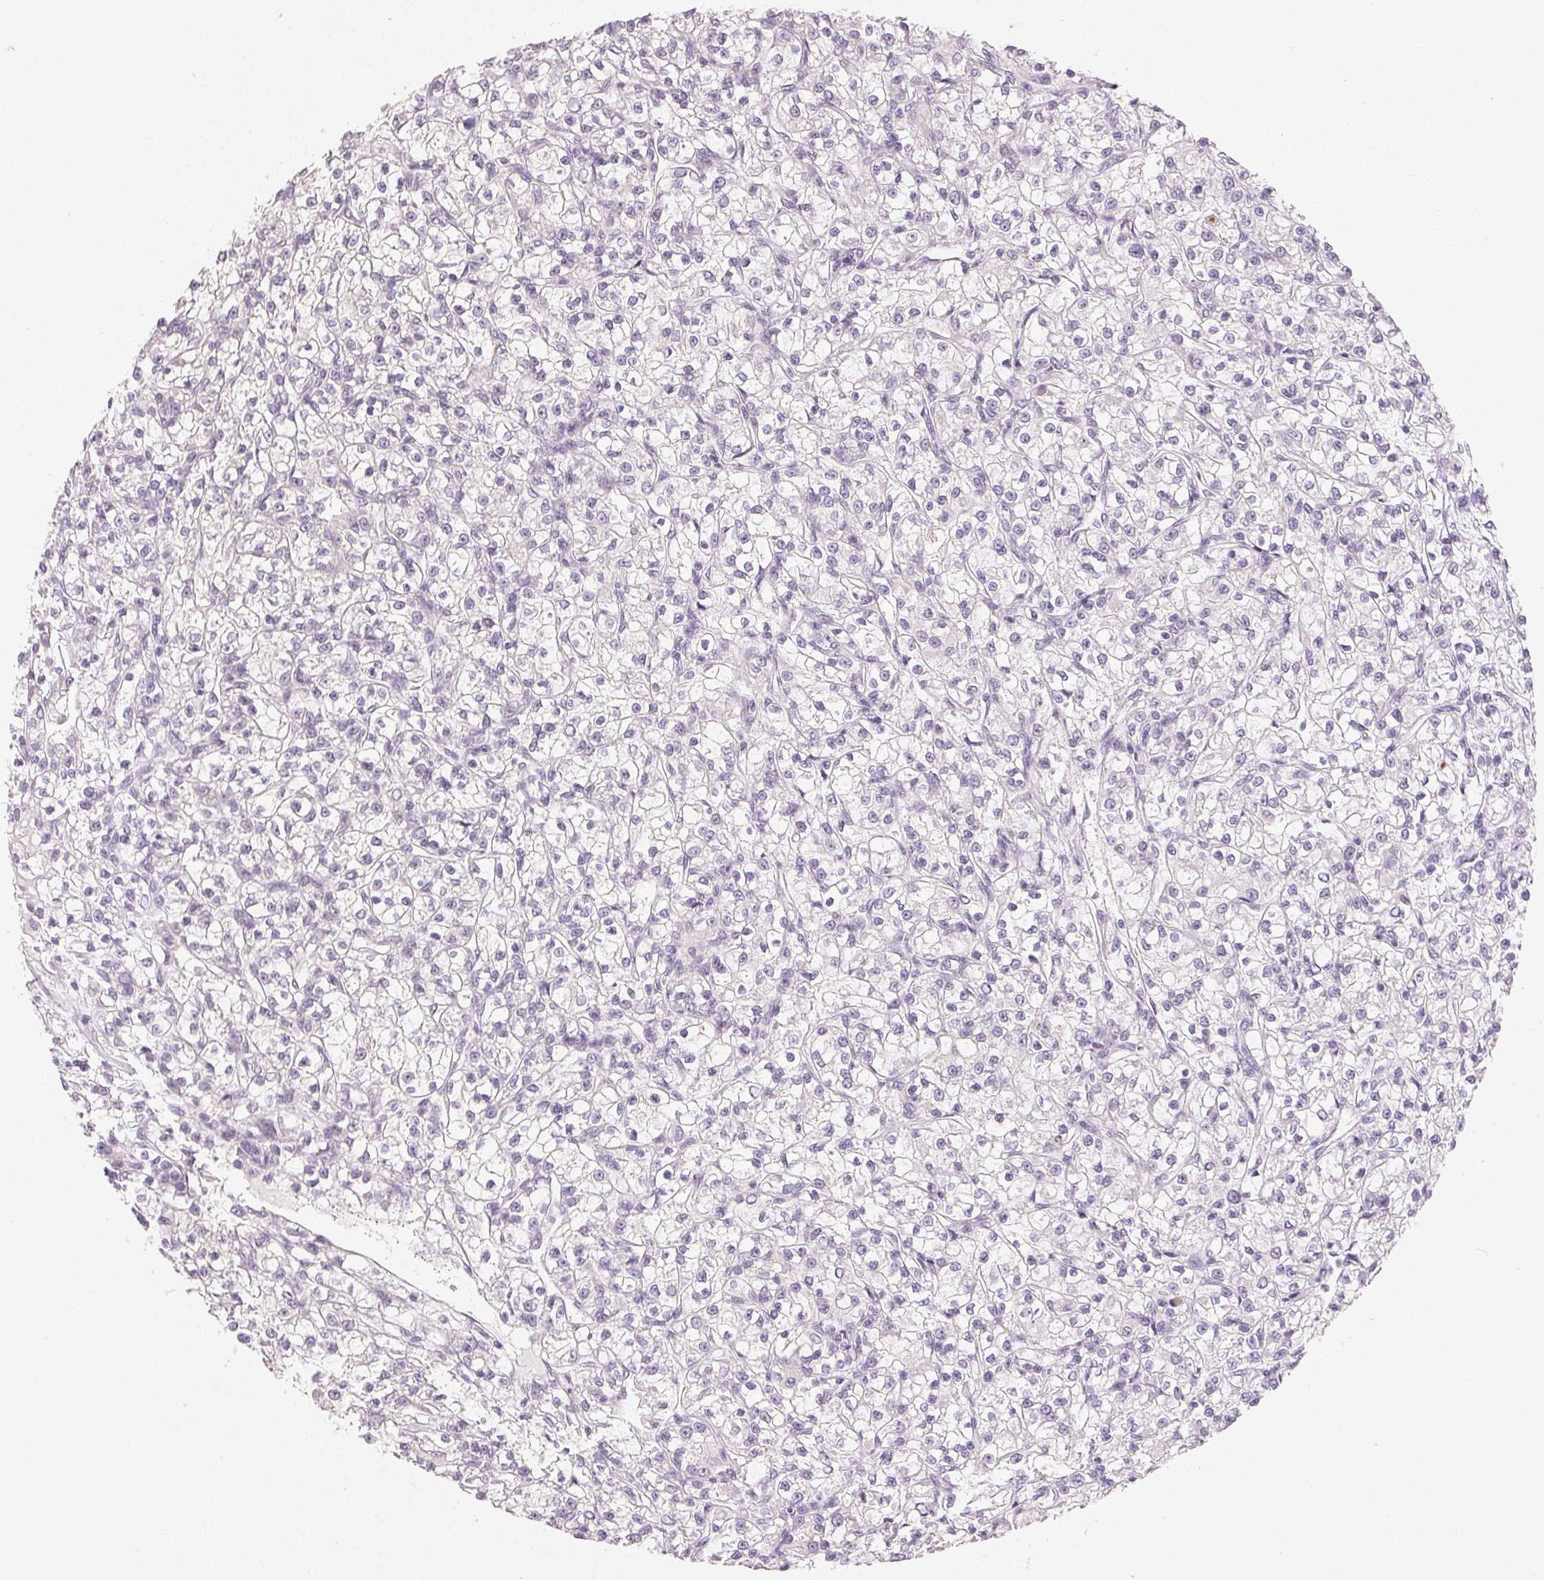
{"staining": {"intensity": "negative", "quantity": "none", "location": "none"}, "tissue": "renal cancer", "cell_type": "Tumor cells", "image_type": "cancer", "snomed": [{"axis": "morphology", "description": "Adenocarcinoma, NOS"}, {"axis": "topography", "description": "Kidney"}], "caption": "Immunohistochemistry (IHC) image of neoplastic tissue: human adenocarcinoma (renal) stained with DAB shows no significant protein staining in tumor cells.", "gene": "MYBL1", "patient": {"sex": "female", "age": 59}}